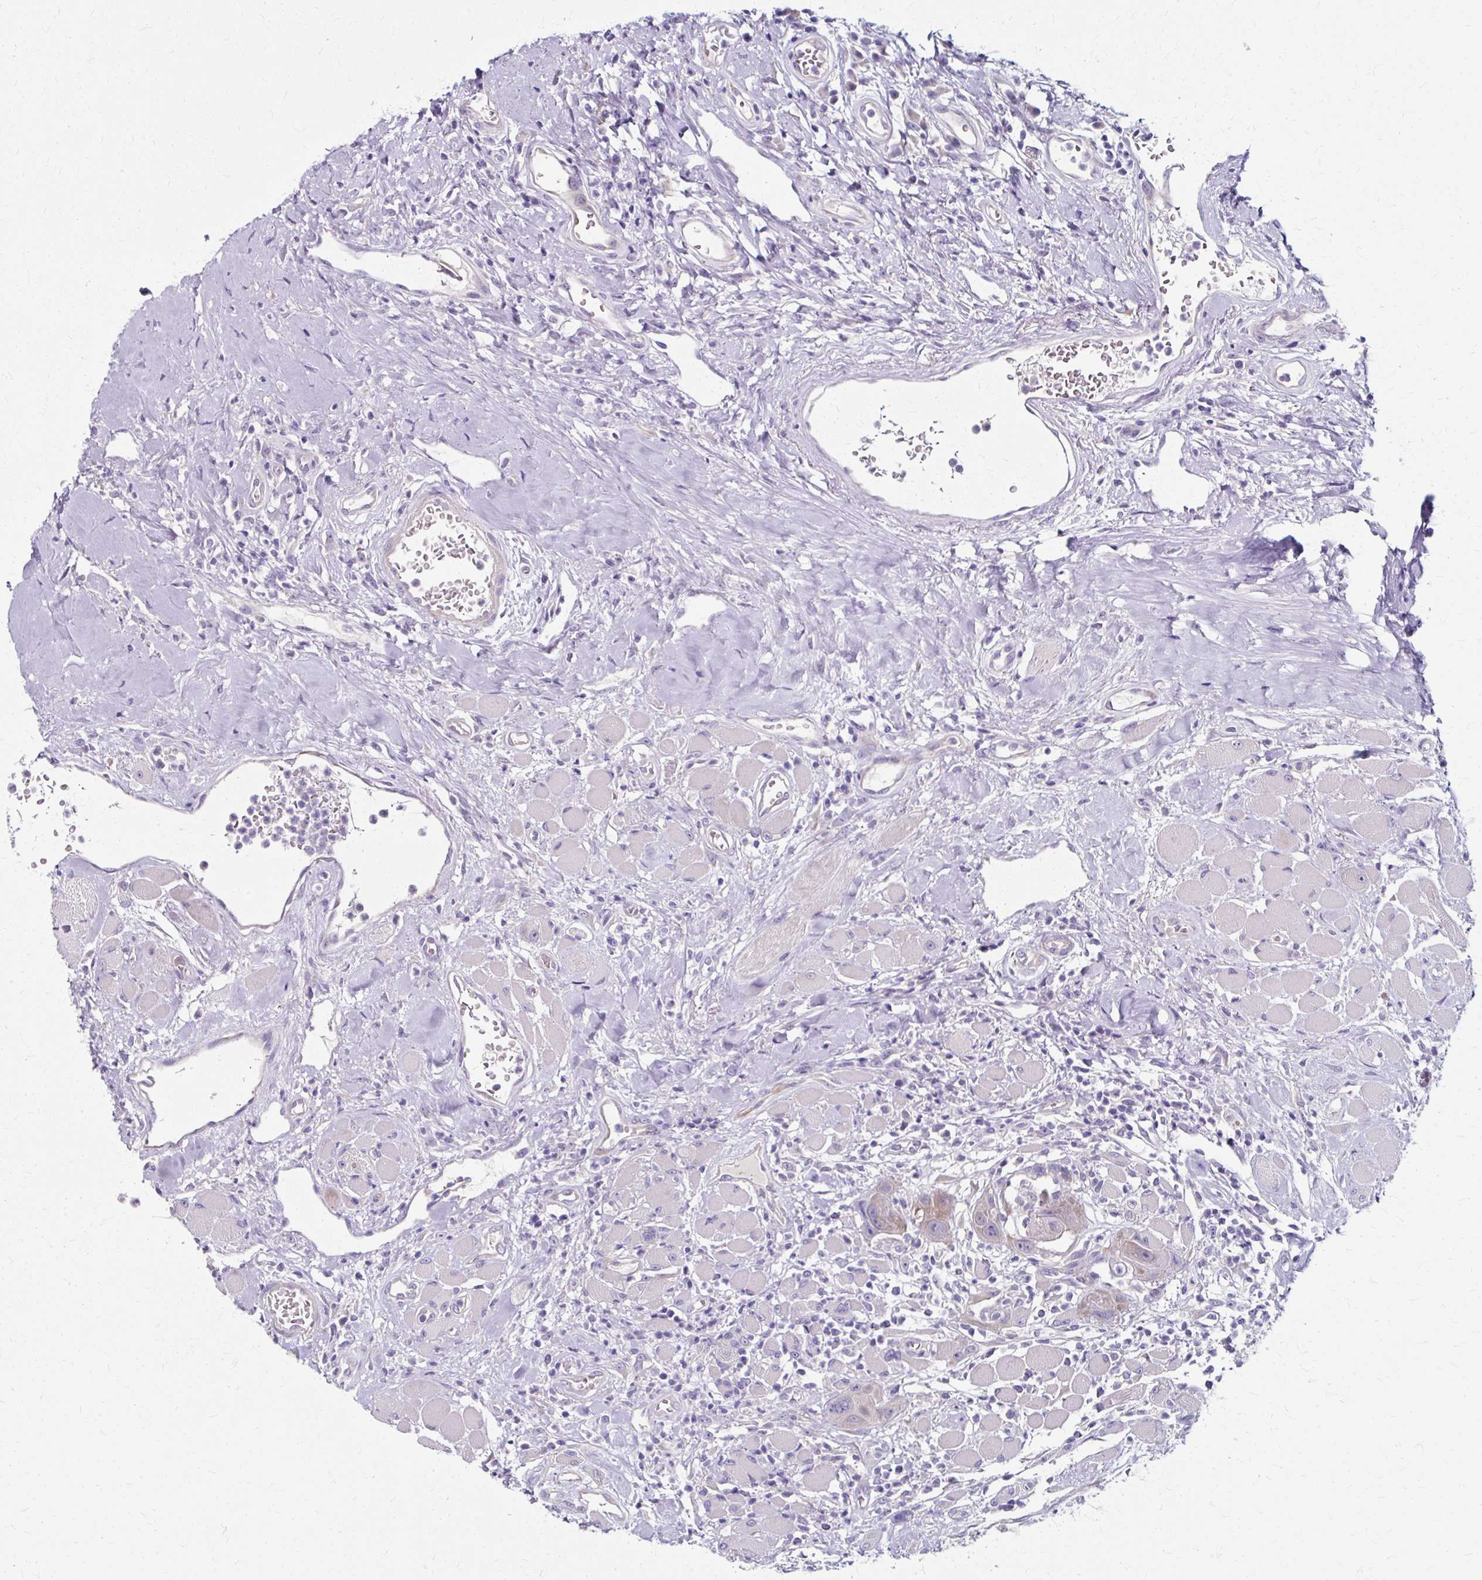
{"staining": {"intensity": "weak", "quantity": "25%-75%", "location": "cytoplasmic/membranous"}, "tissue": "head and neck cancer", "cell_type": "Tumor cells", "image_type": "cancer", "snomed": [{"axis": "morphology", "description": "Squamous cell carcinoma, NOS"}, {"axis": "topography", "description": "Head-Neck"}], "caption": "Tumor cells exhibit low levels of weak cytoplasmic/membranous expression in approximately 25%-75% of cells in head and neck squamous cell carcinoma. (DAB IHC, brown staining for protein, blue staining for nuclei).", "gene": "ZNF555", "patient": {"sex": "female", "age": 59}}